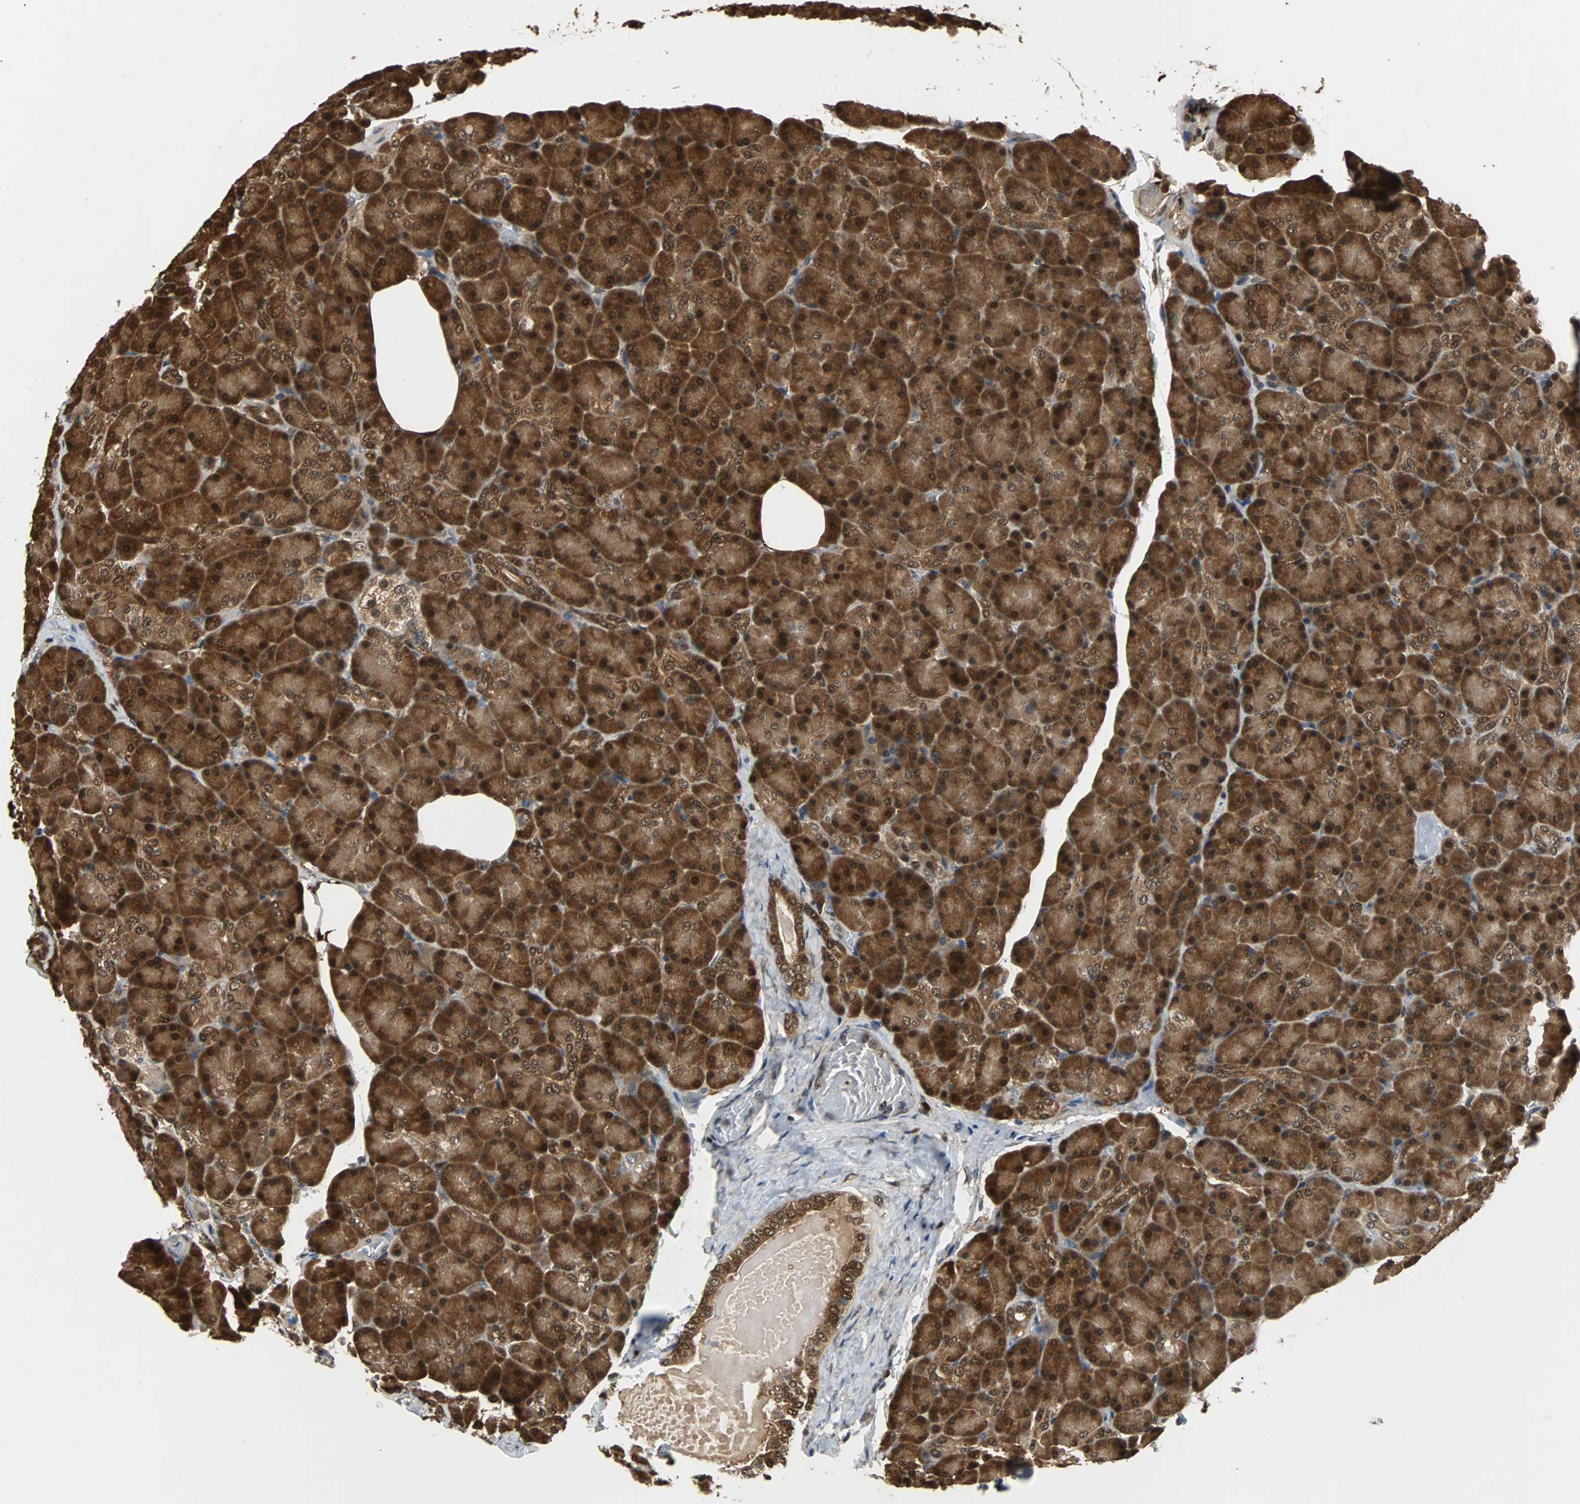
{"staining": {"intensity": "strong", "quantity": ">75%", "location": "cytoplasmic/membranous,nuclear"}, "tissue": "pancreas", "cell_type": "Exocrine glandular cells", "image_type": "normal", "snomed": [{"axis": "morphology", "description": "Normal tissue, NOS"}, {"axis": "topography", "description": "Pancreas"}], "caption": "DAB (3,3'-diaminobenzidine) immunohistochemical staining of normal pancreas displays strong cytoplasmic/membranous,nuclear protein expression in about >75% of exocrine glandular cells. (brown staining indicates protein expression, while blue staining denotes nuclei).", "gene": "PRDX6", "patient": {"sex": "female", "age": 43}}